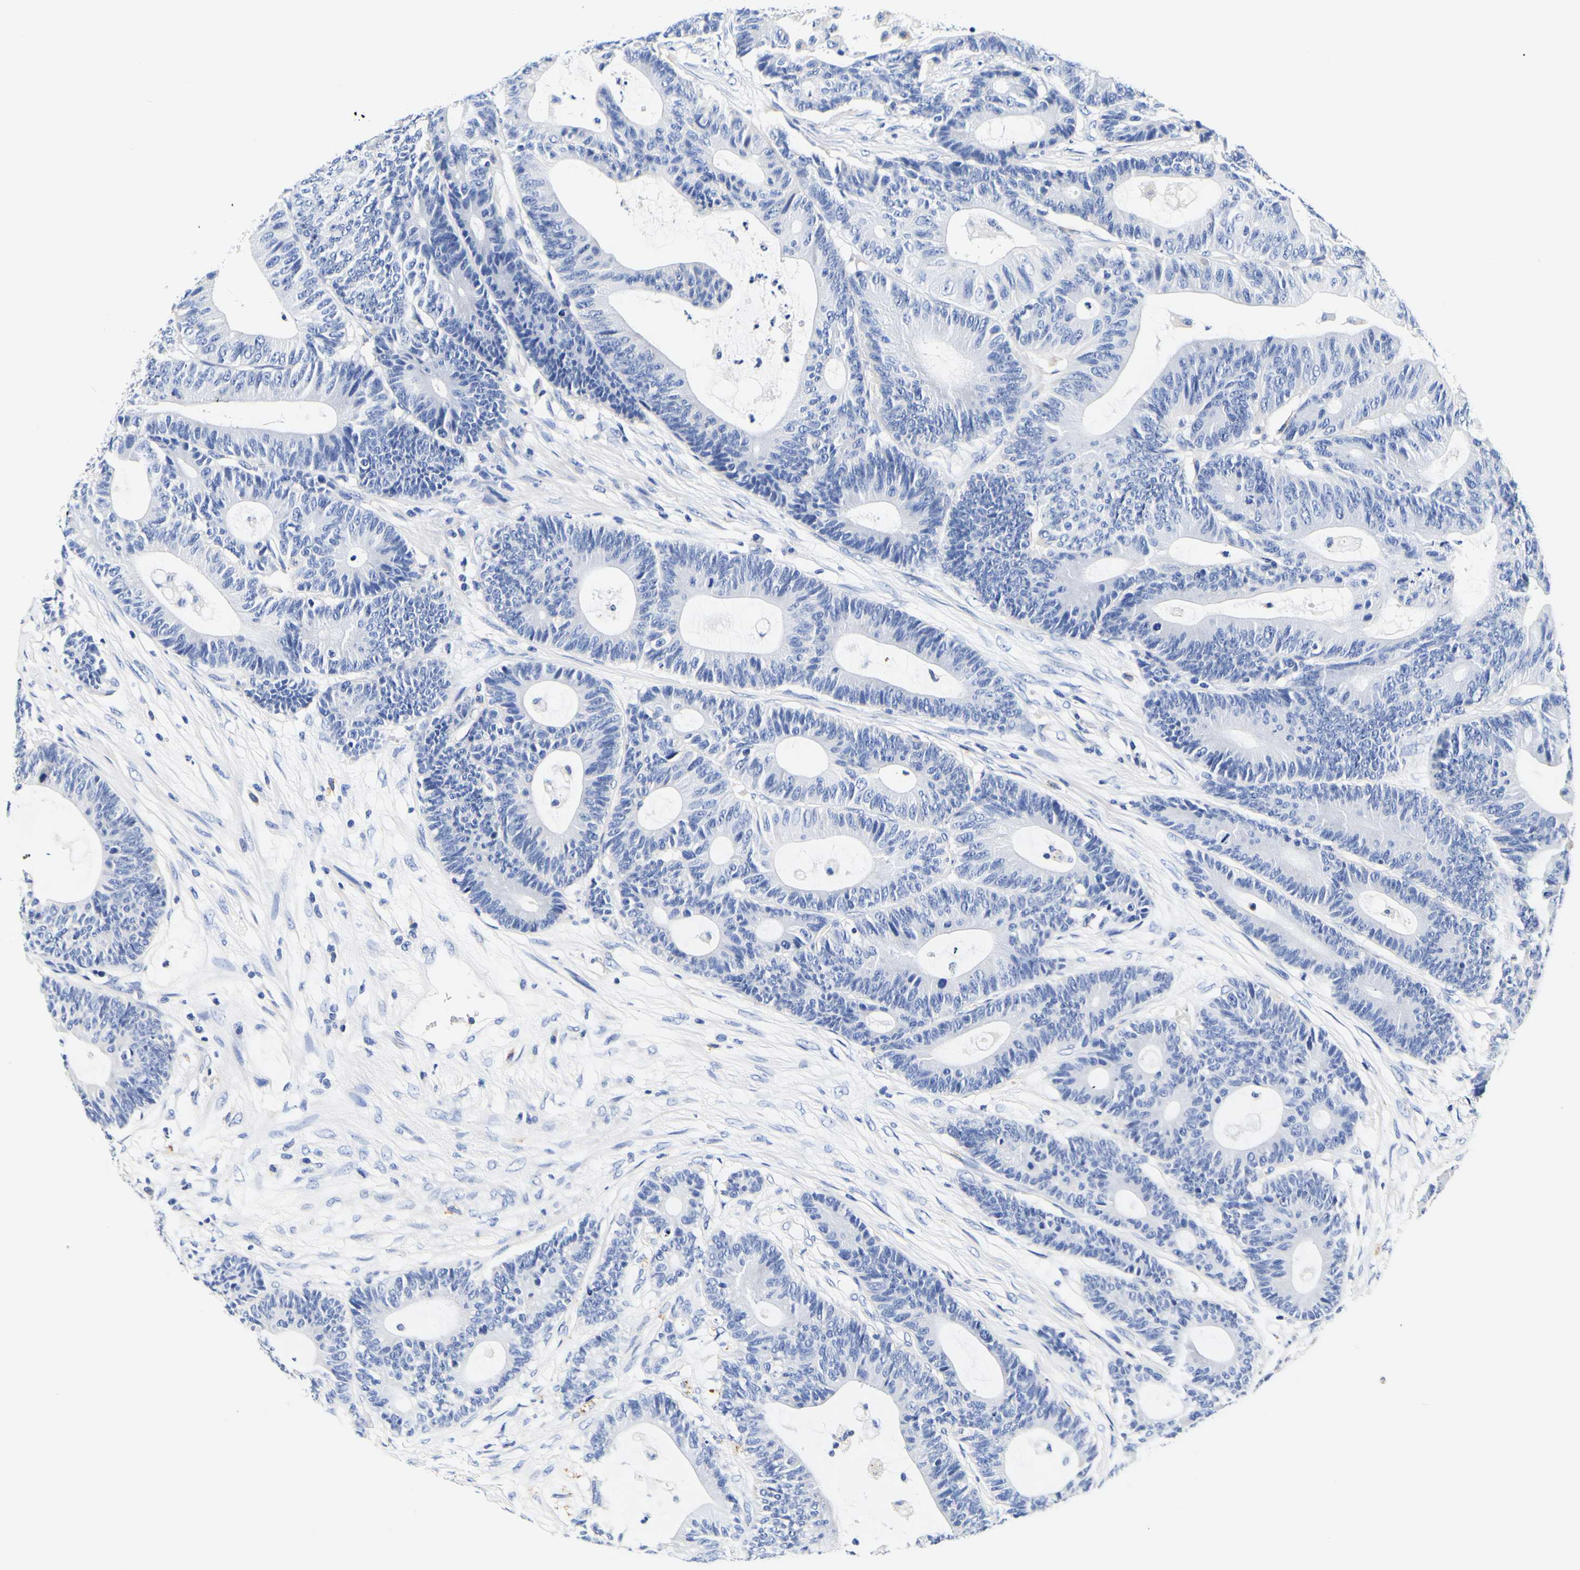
{"staining": {"intensity": "negative", "quantity": "none", "location": "none"}, "tissue": "colorectal cancer", "cell_type": "Tumor cells", "image_type": "cancer", "snomed": [{"axis": "morphology", "description": "Adenocarcinoma, NOS"}, {"axis": "topography", "description": "Colon"}], "caption": "The micrograph displays no significant positivity in tumor cells of colorectal cancer.", "gene": "CAMK4", "patient": {"sex": "female", "age": 84}}